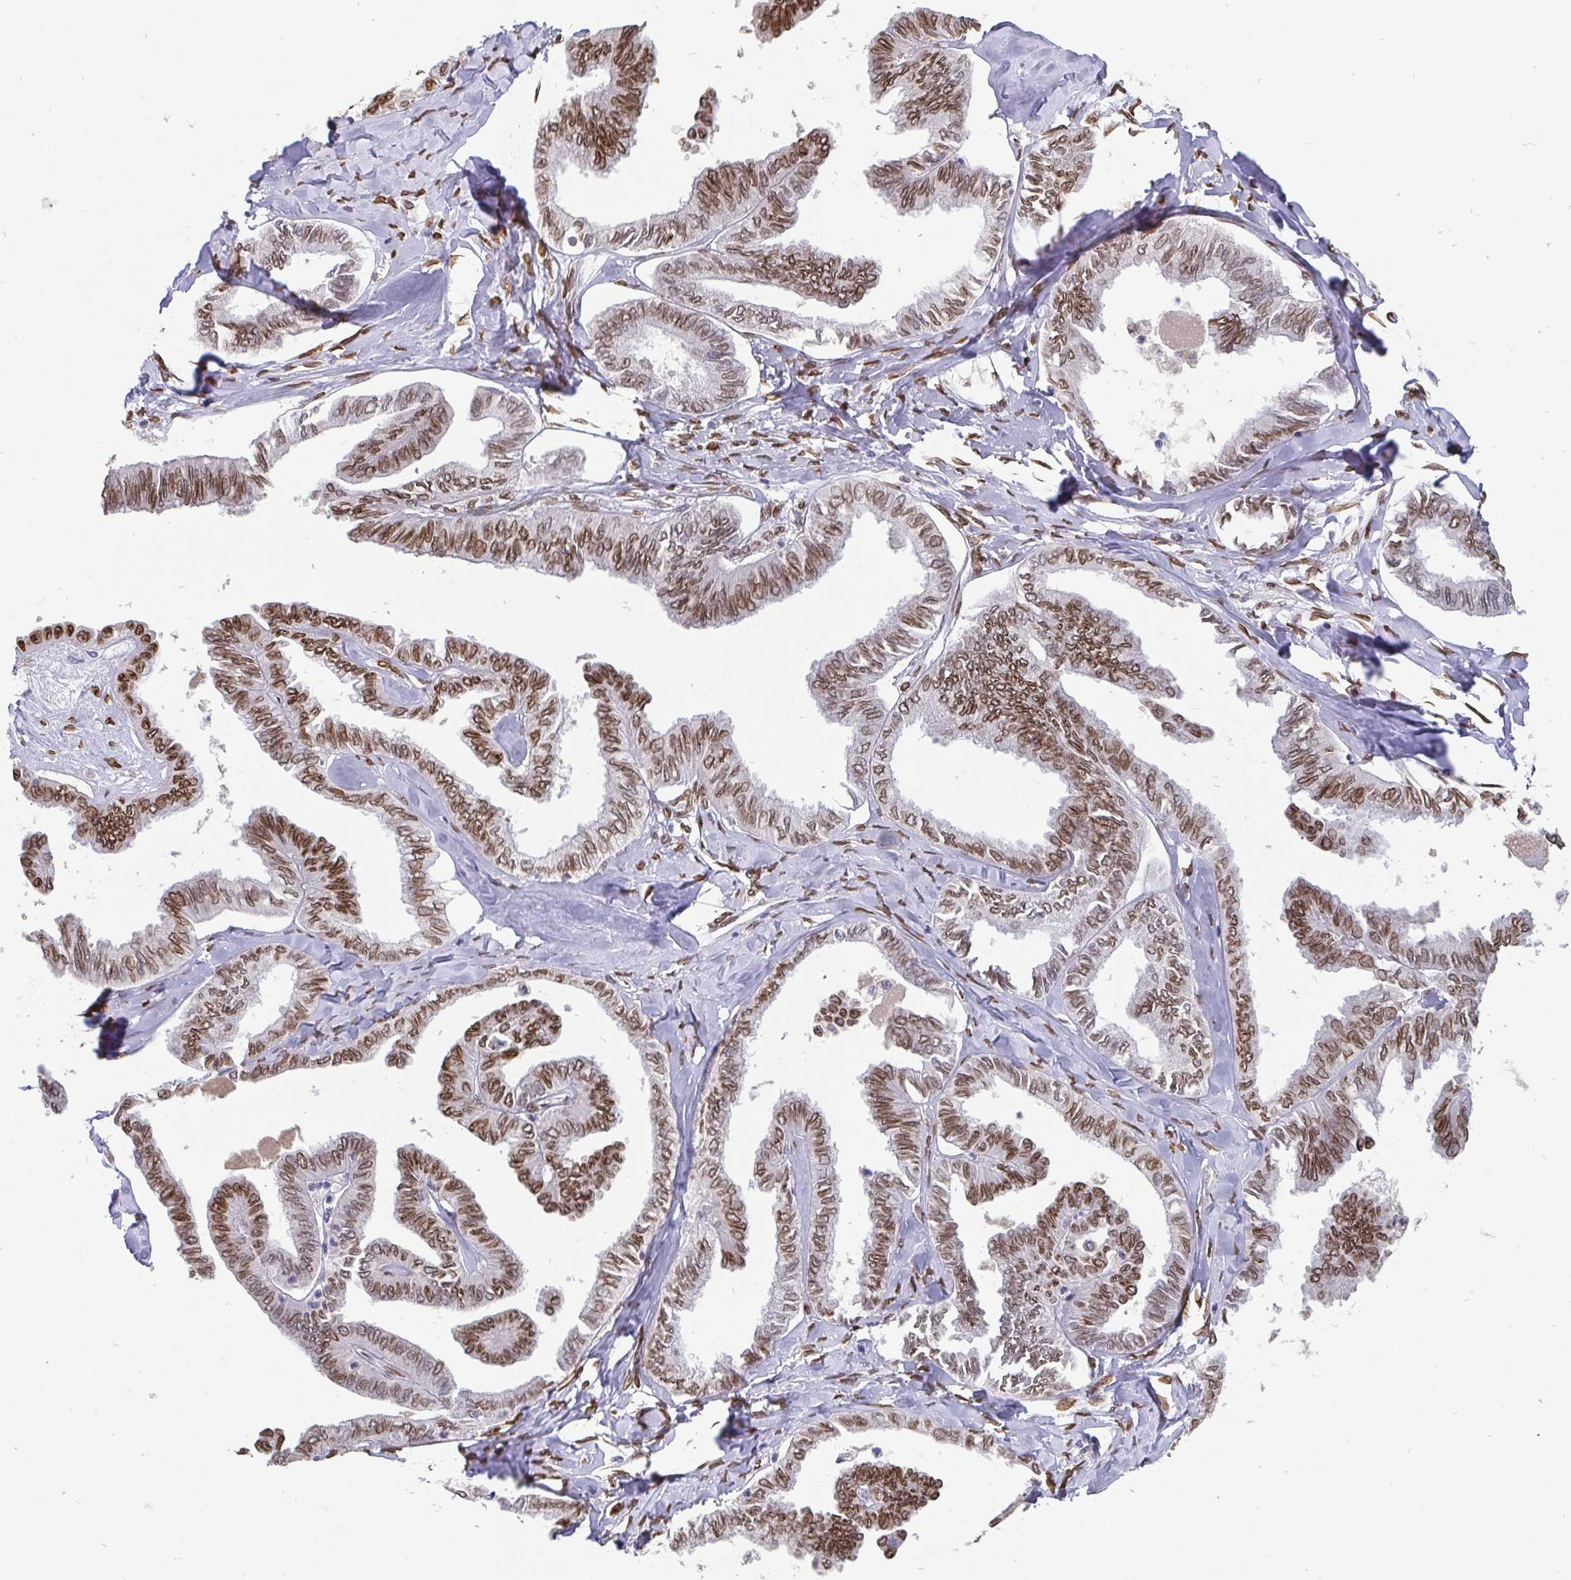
{"staining": {"intensity": "moderate", "quantity": ">75%", "location": "cytoplasmic/membranous,nuclear"}, "tissue": "ovarian cancer", "cell_type": "Tumor cells", "image_type": "cancer", "snomed": [{"axis": "morphology", "description": "Carcinoma, endometroid"}, {"axis": "topography", "description": "Ovary"}], "caption": "Immunohistochemistry image of neoplastic tissue: ovarian cancer (endometroid carcinoma) stained using immunohistochemistry (IHC) displays medium levels of moderate protein expression localized specifically in the cytoplasmic/membranous and nuclear of tumor cells, appearing as a cytoplasmic/membranous and nuclear brown color.", "gene": "EMD", "patient": {"sex": "female", "age": 70}}